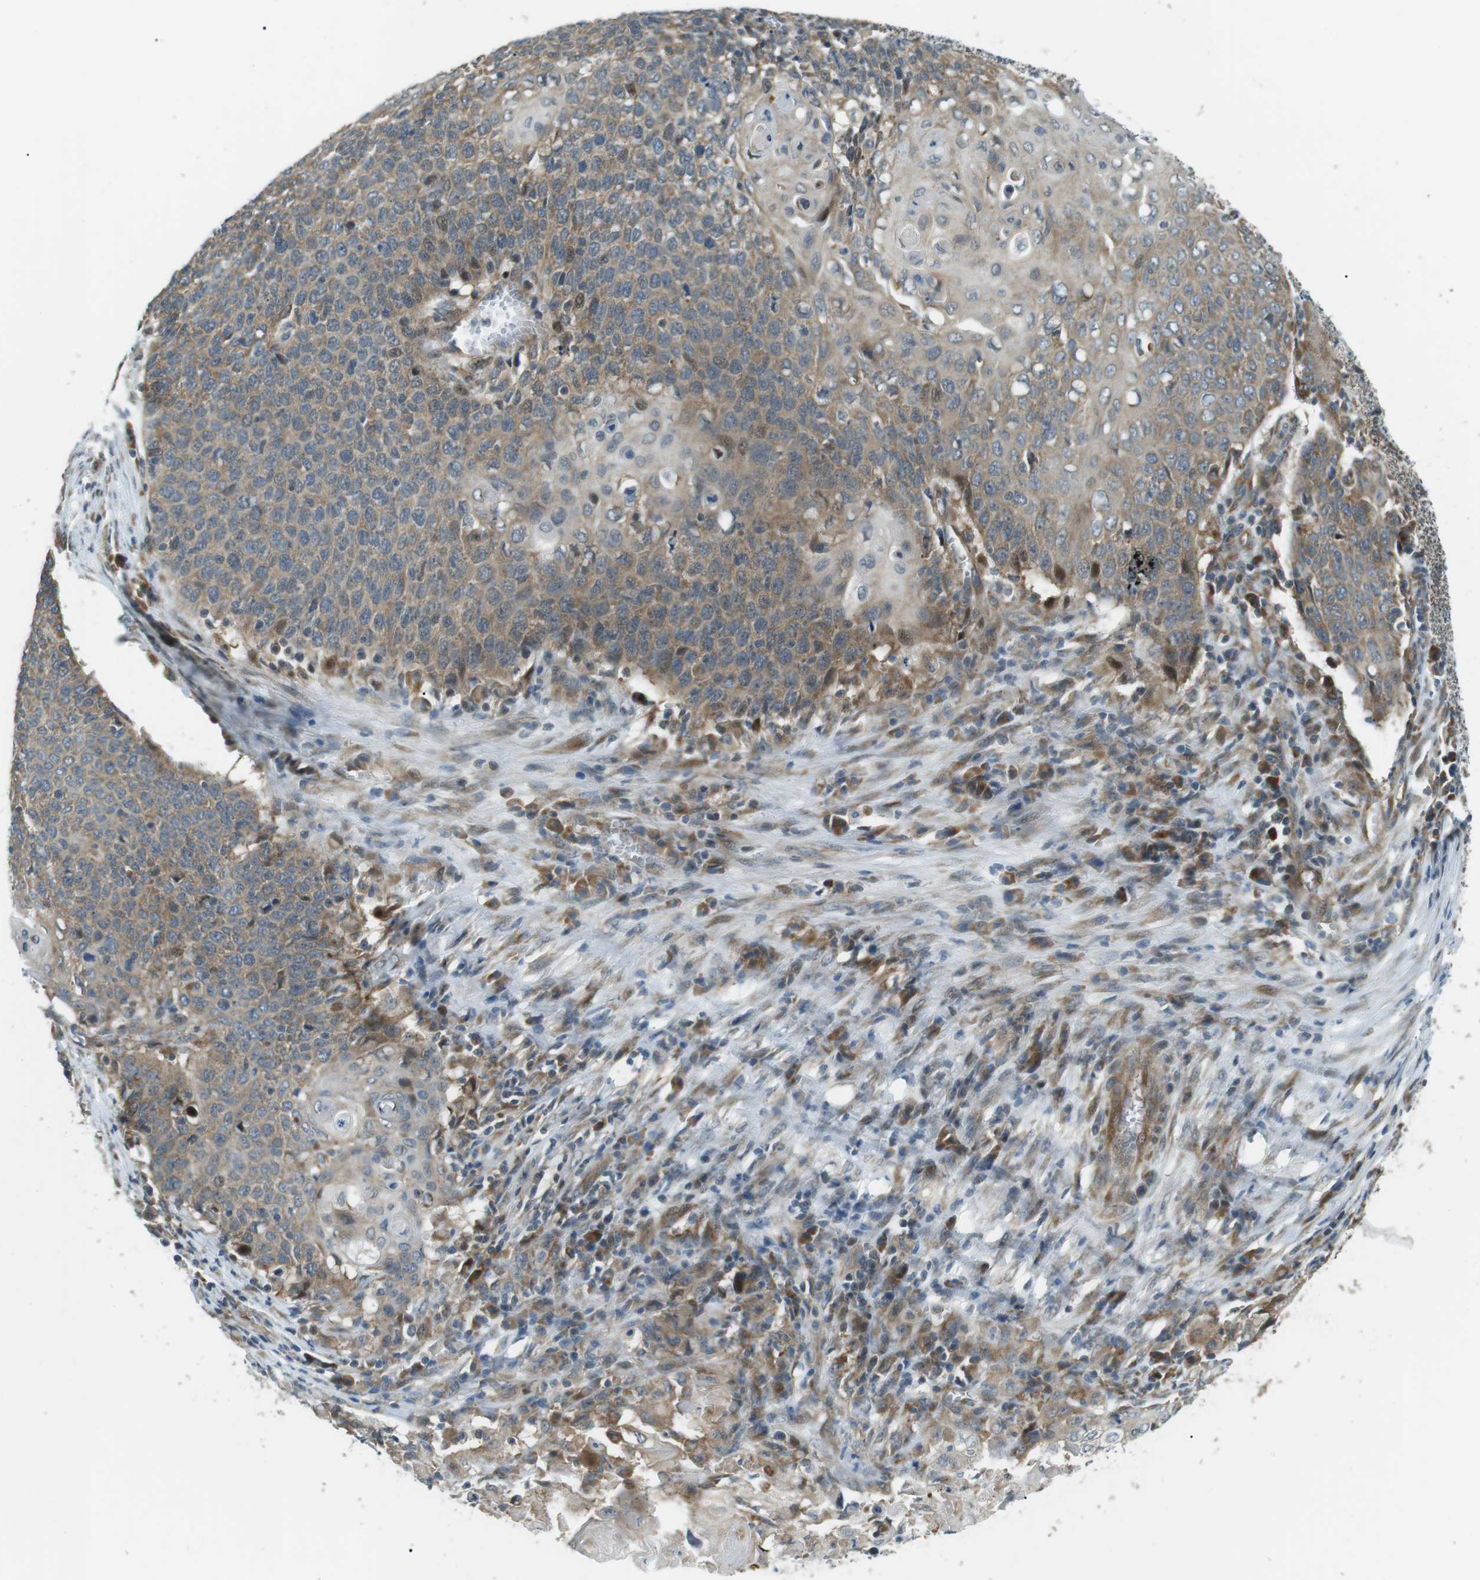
{"staining": {"intensity": "moderate", "quantity": ">75%", "location": "cytoplasmic/membranous,nuclear"}, "tissue": "cervical cancer", "cell_type": "Tumor cells", "image_type": "cancer", "snomed": [{"axis": "morphology", "description": "Squamous cell carcinoma, NOS"}, {"axis": "topography", "description": "Cervix"}], "caption": "Approximately >75% of tumor cells in human cervical cancer (squamous cell carcinoma) display moderate cytoplasmic/membranous and nuclear protein staining as visualized by brown immunohistochemical staining.", "gene": "TMEM74", "patient": {"sex": "female", "age": 39}}